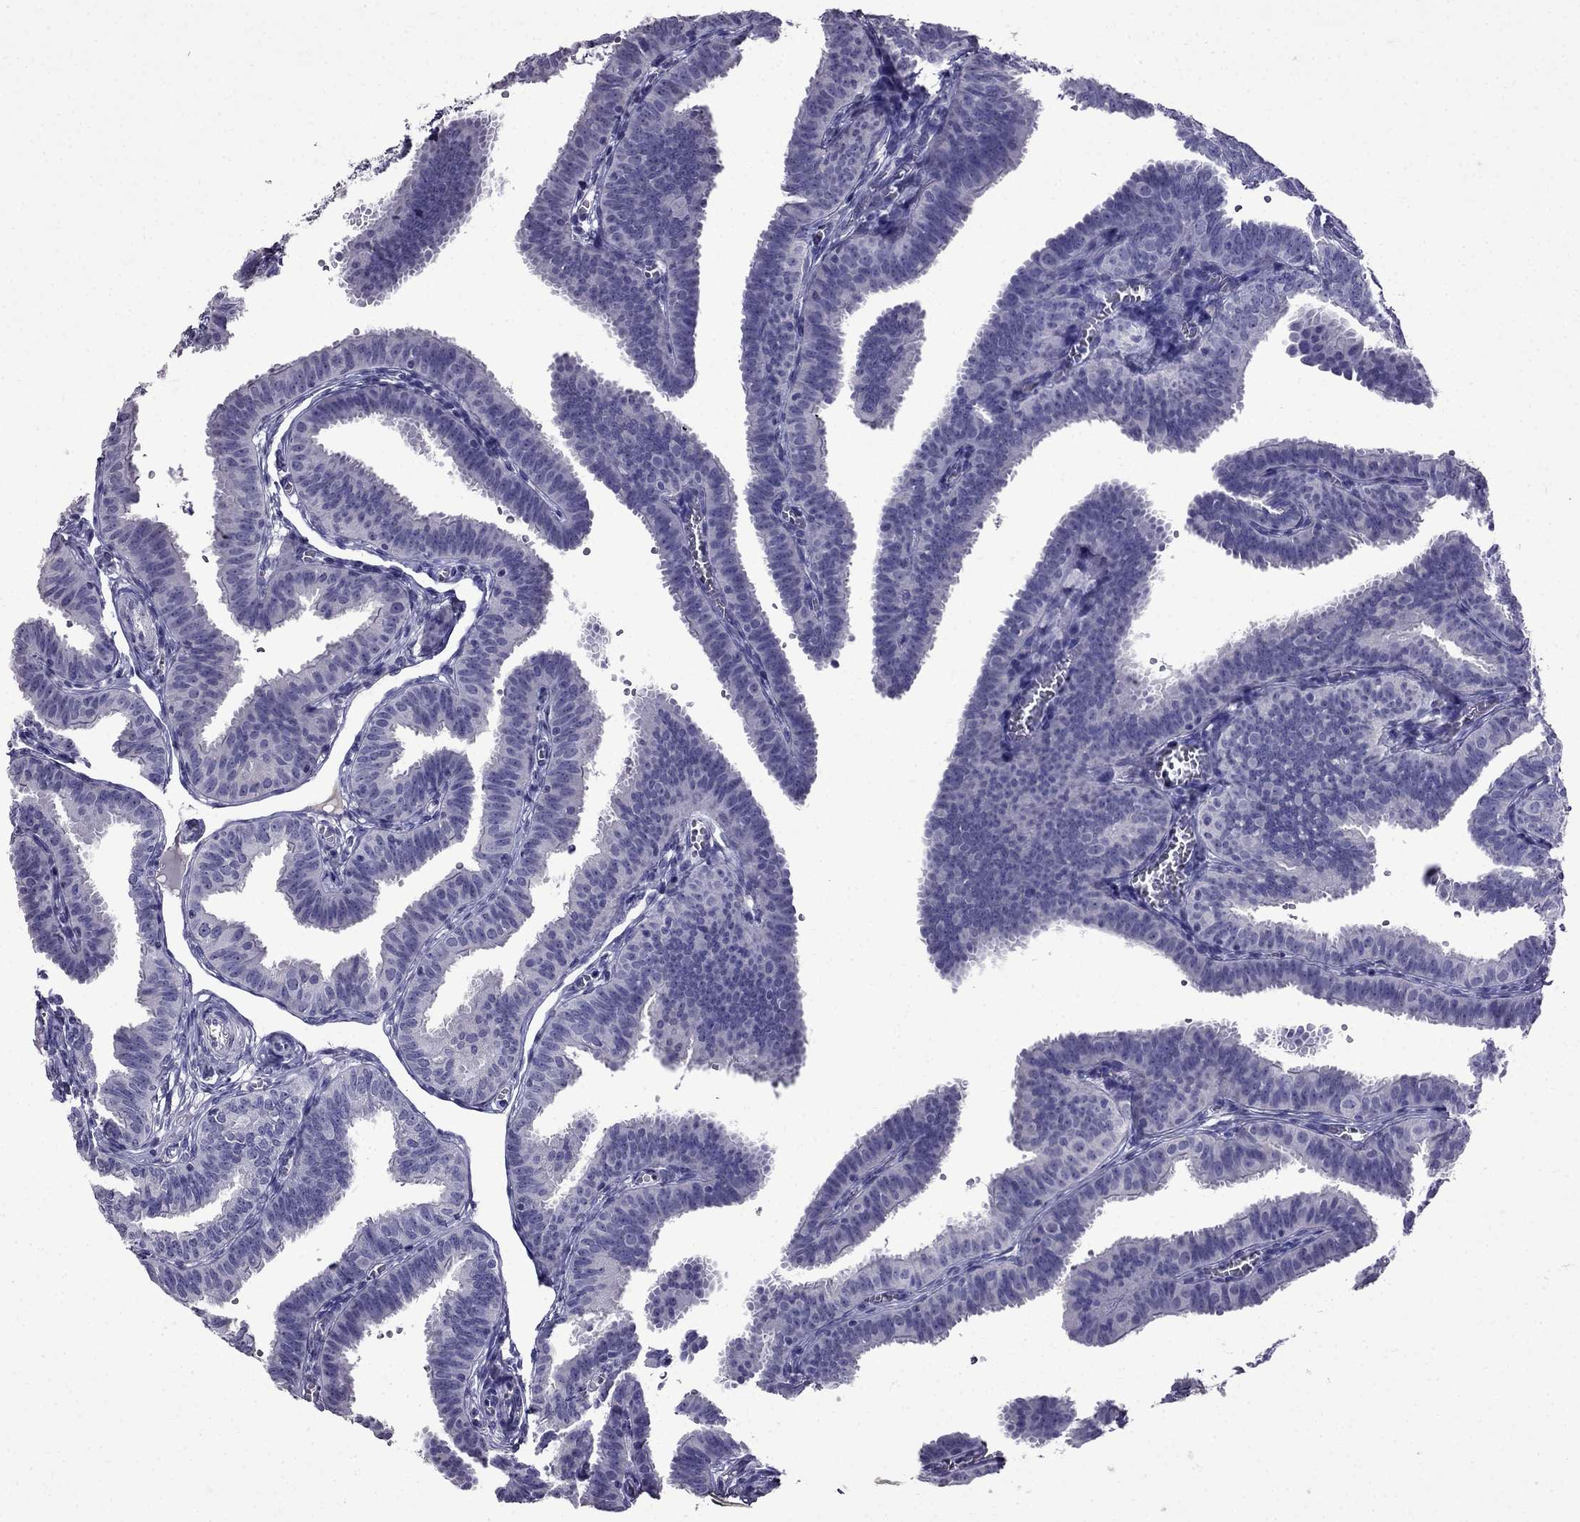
{"staining": {"intensity": "negative", "quantity": "none", "location": "none"}, "tissue": "fallopian tube", "cell_type": "Glandular cells", "image_type": "normal", "snomed": [{"axis": "morphology", "description": "Normal tissue, NOS"}, {"axis": "topography", "description": "Fallopian tube"}], "caption": "Photomicrograph shows no protein expression in glandular cells of unremarkable fallopian tube.", "gene": "DNAH17", "patient": {"sex": "female", "age": 25}}